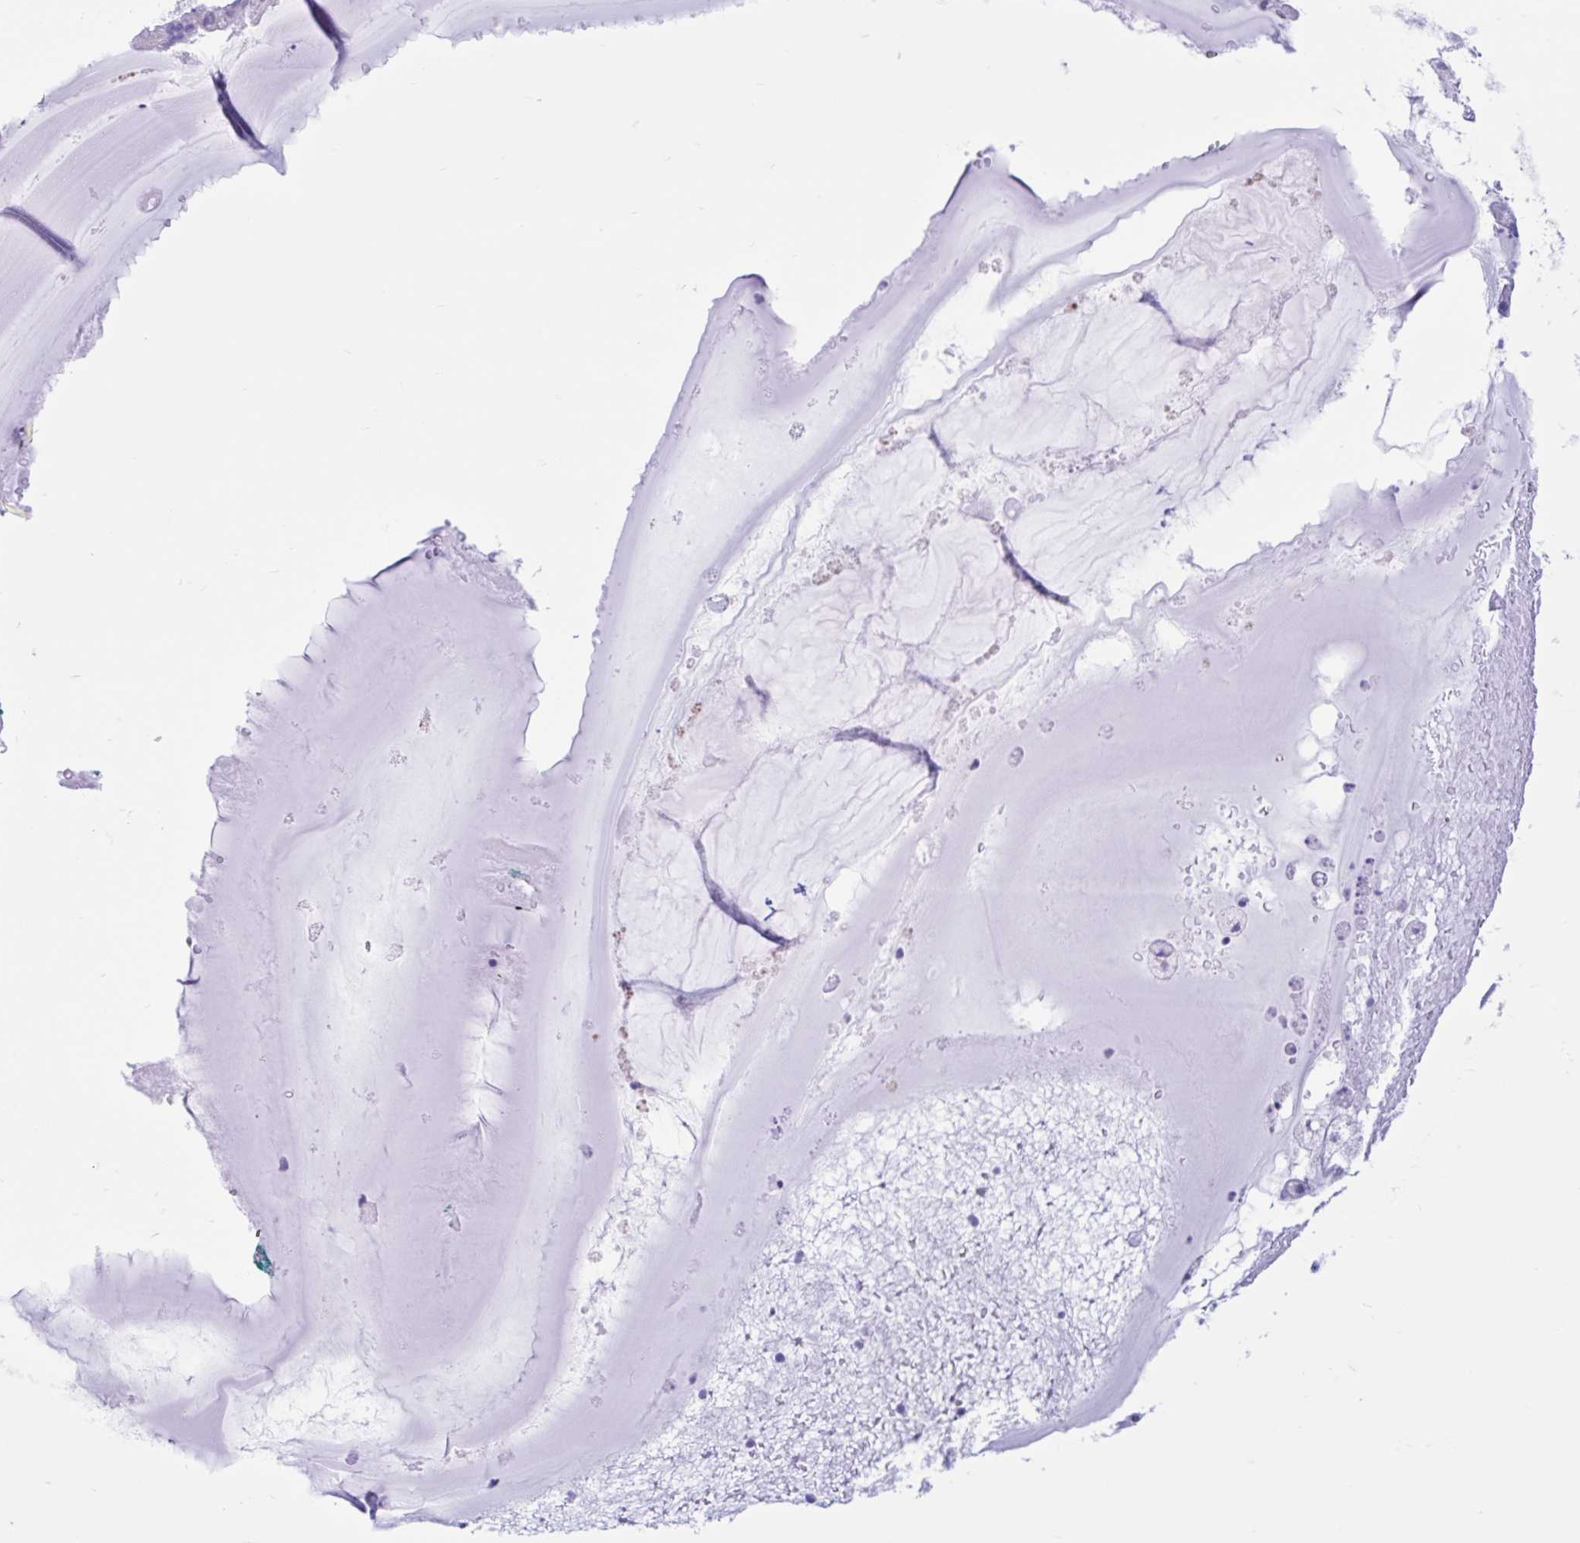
{"staining": {"intensity": "negative", "quantity": "none", "location": "none"}, "tissue": "ovarian cancer", "cell_type": "Tumor cells", "image_type": "cancer", "snomed": [{"axis": "morphology", "description": "Cystadenocarcinoma, mucinous, NOS"}, {"axis": "topography", "description": "Ovary"}], "caption": "Tumor cells are negative for protein expression in human ovarian cancer (mucinous cystadenocarcinoma).", "gene": "IAPP", "patient": {"sex": "female", "age": 61}}